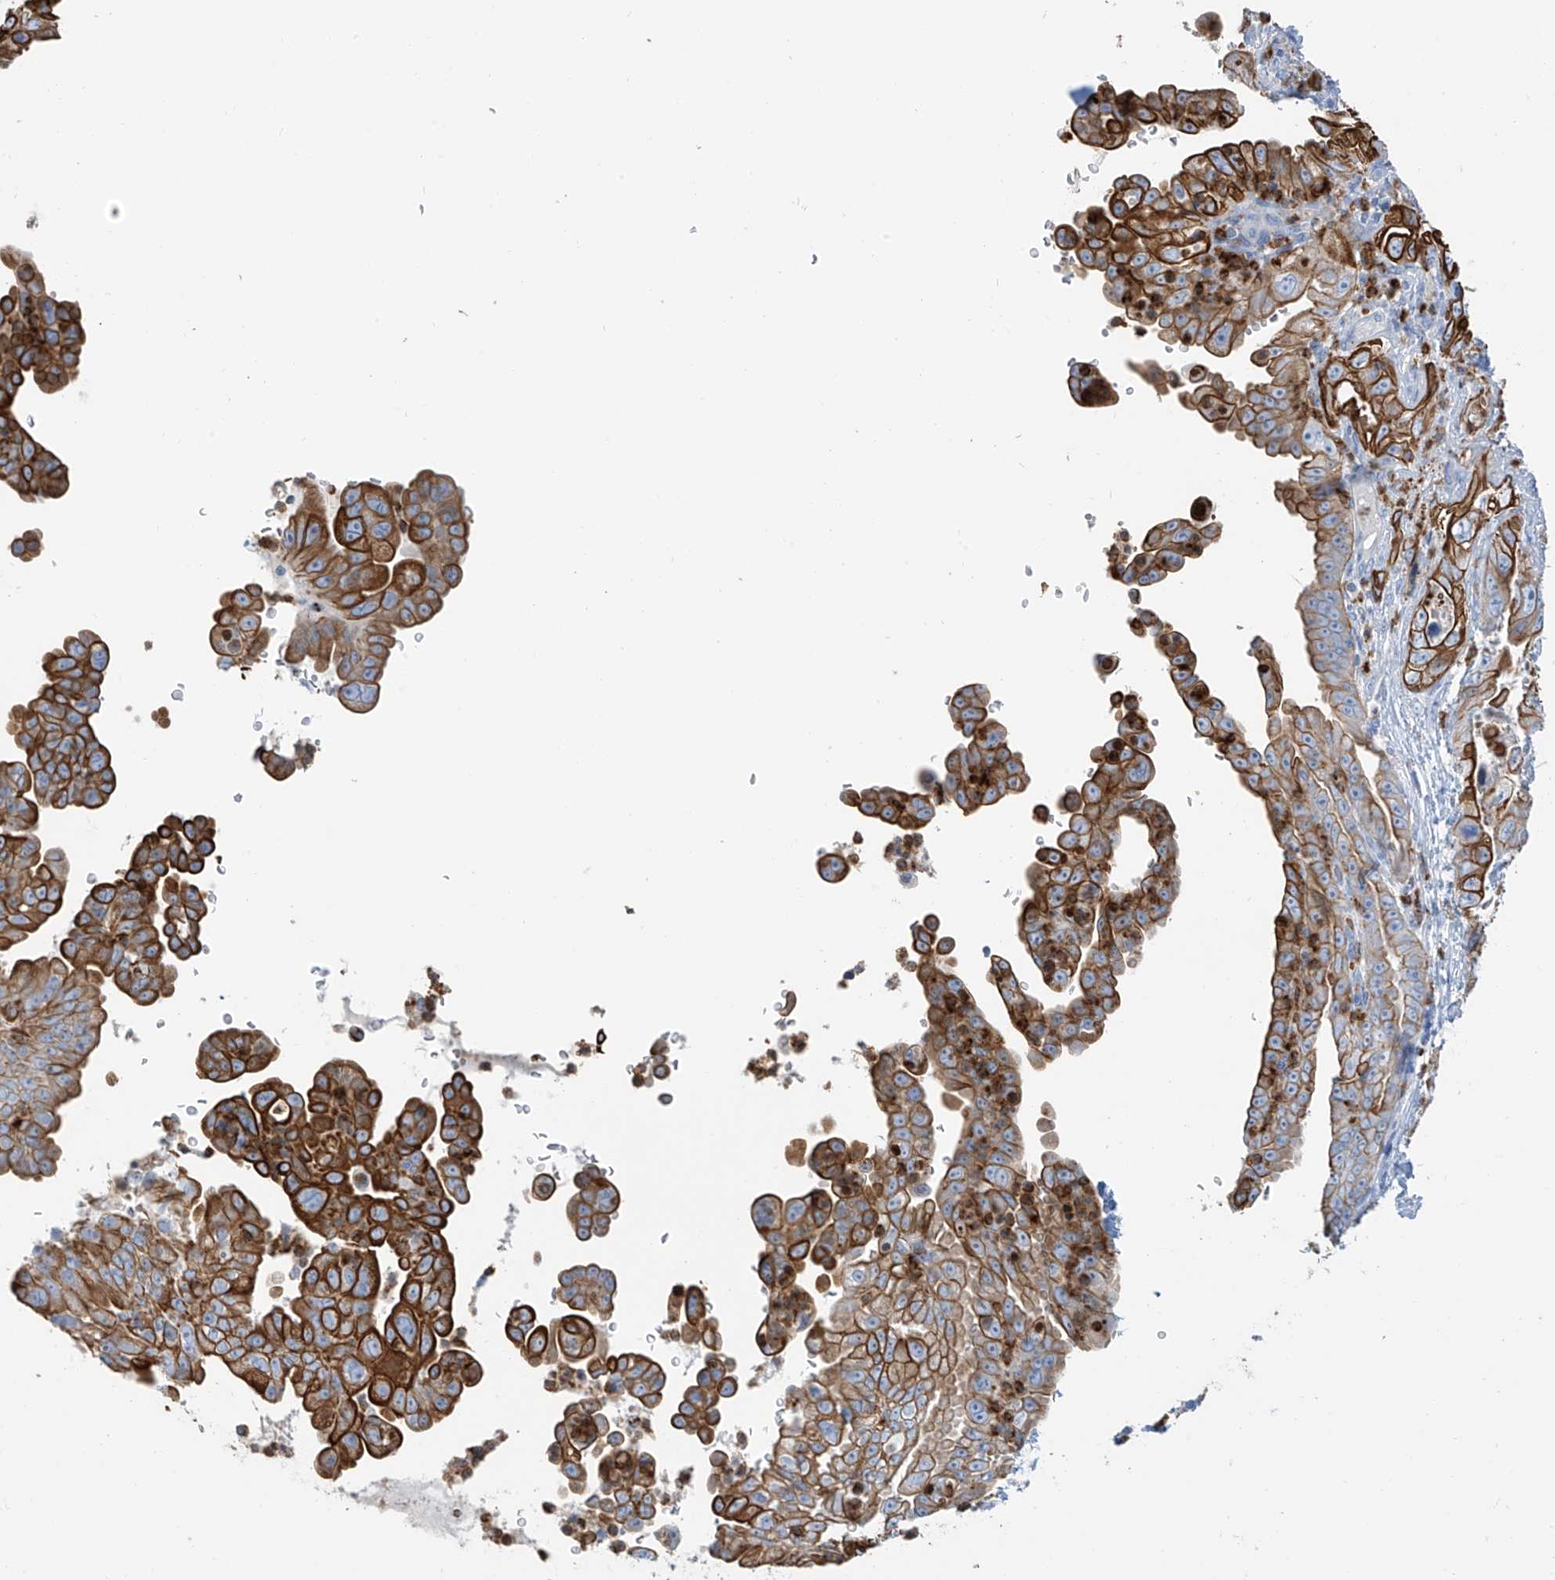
{"staining": {"intensity": "strong", "quantity": "25%-75%", "location": "cytoplasmic/membranous"}, "tissue": "pancreatic cancer", "cell_type": "Tumor cells", "image_type": "cancer", "snomed": [{"axis": "morphology", "description": "Adenocarcinoma, NOS"}, {"axis": "topography", "description": "Pancreas"}], "caption": "Protein expression analysis of pancreatic cancer (adenocarcinoma) exhibits strong cytoplasmic/membranous expression in approximately 25%-75% of tumor cells. (DAB (3,3'-diaminobenzidine) IHC, brown staining for protein, blue staining for nuclei).", "gene": "PAFAH1B3", "patient": {"sex": "female", "age": 78}}